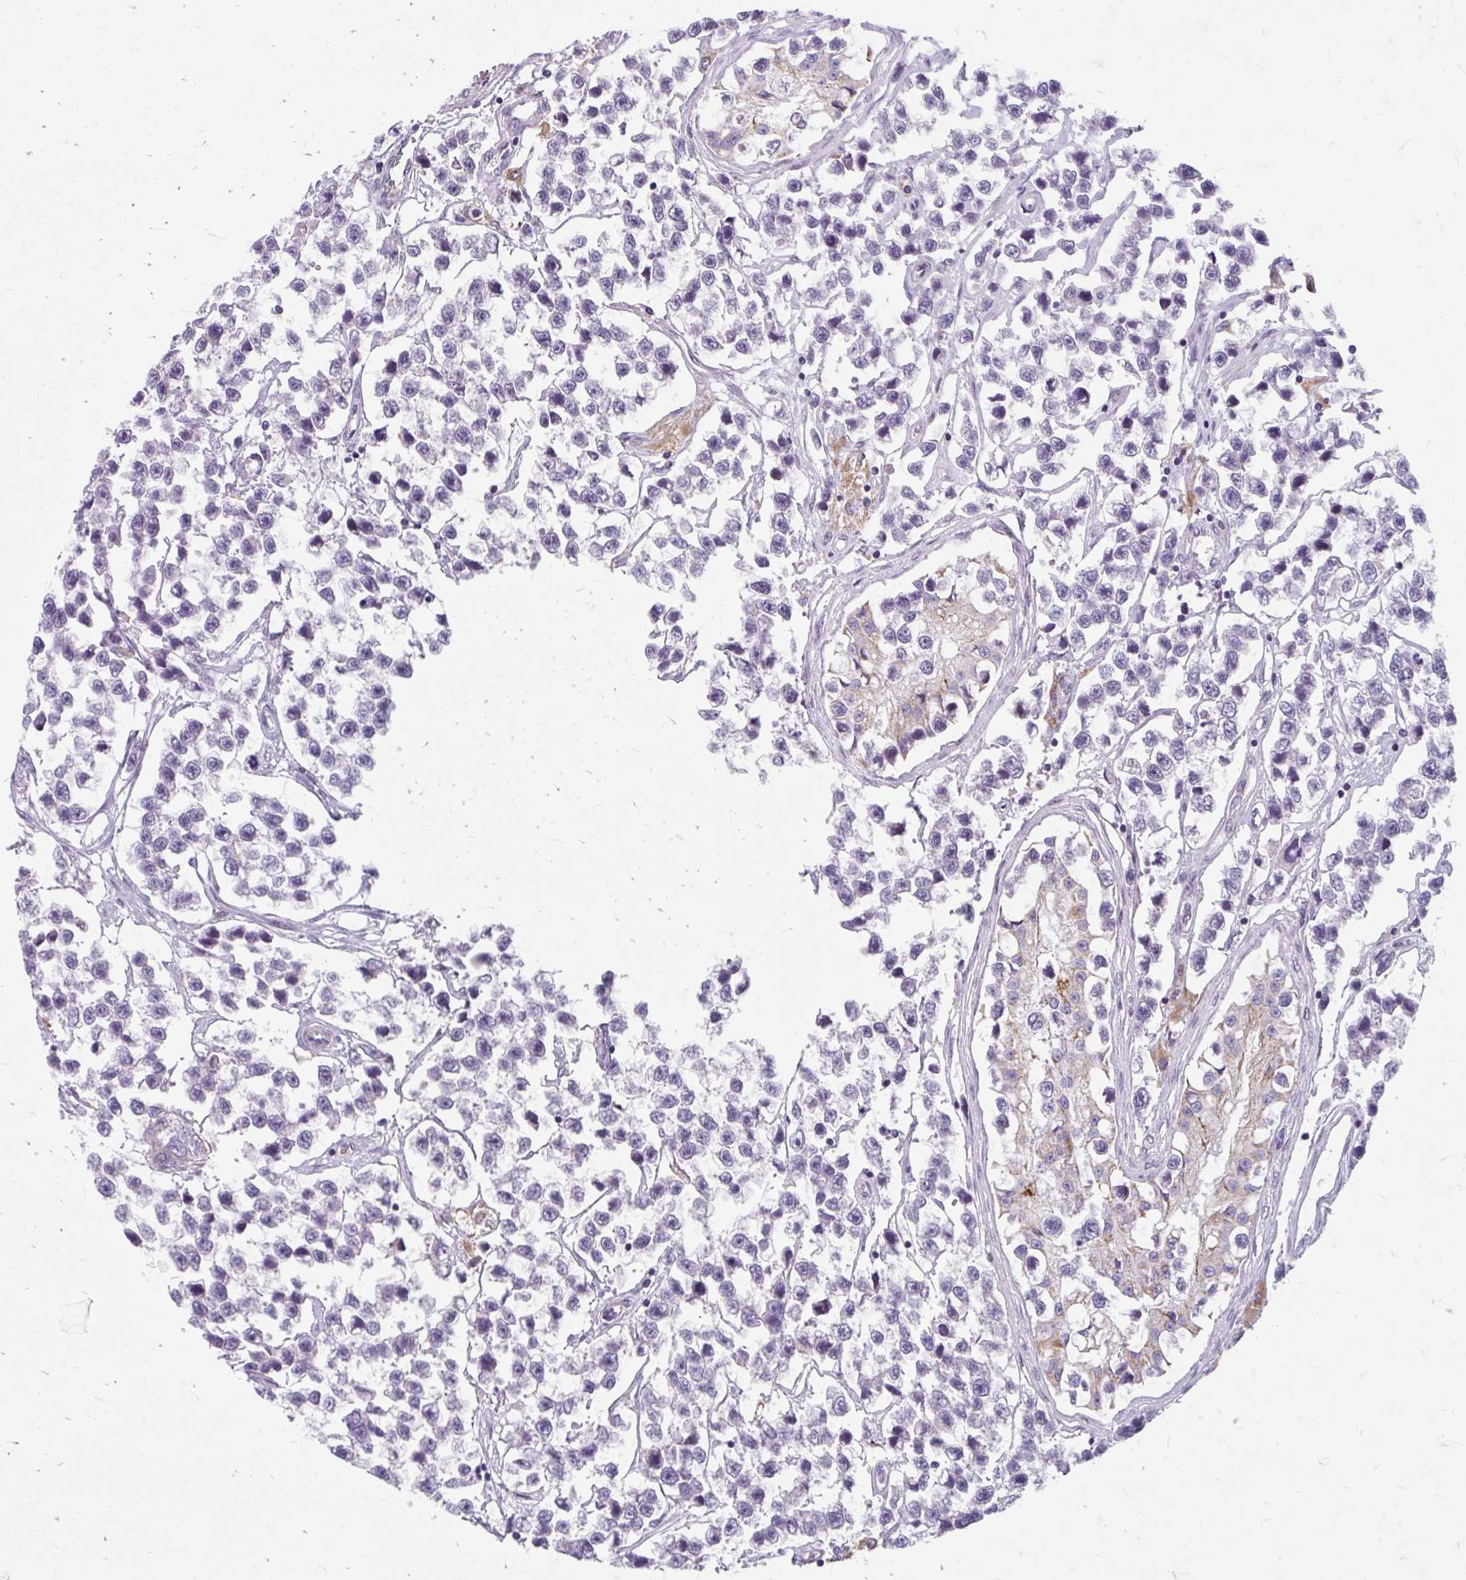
{"staining": {"intensity": "negative", "quantity": "none", "location": "none"}, "tissue": "testis cancer", "cell_type": "Tumor cells", "image_type": "cancer", "snomed": [{"axis": "morphology", "description": "Seminoma, NOS"}, {"axis": "topography", "description": "Testis"}], "caption": "An IHC image of testis seminoma is shown. There is no staining in tumor cells of testis seminoma.", "gene": "BEAN1", "patient": {"sex": "male", "age": 26}}